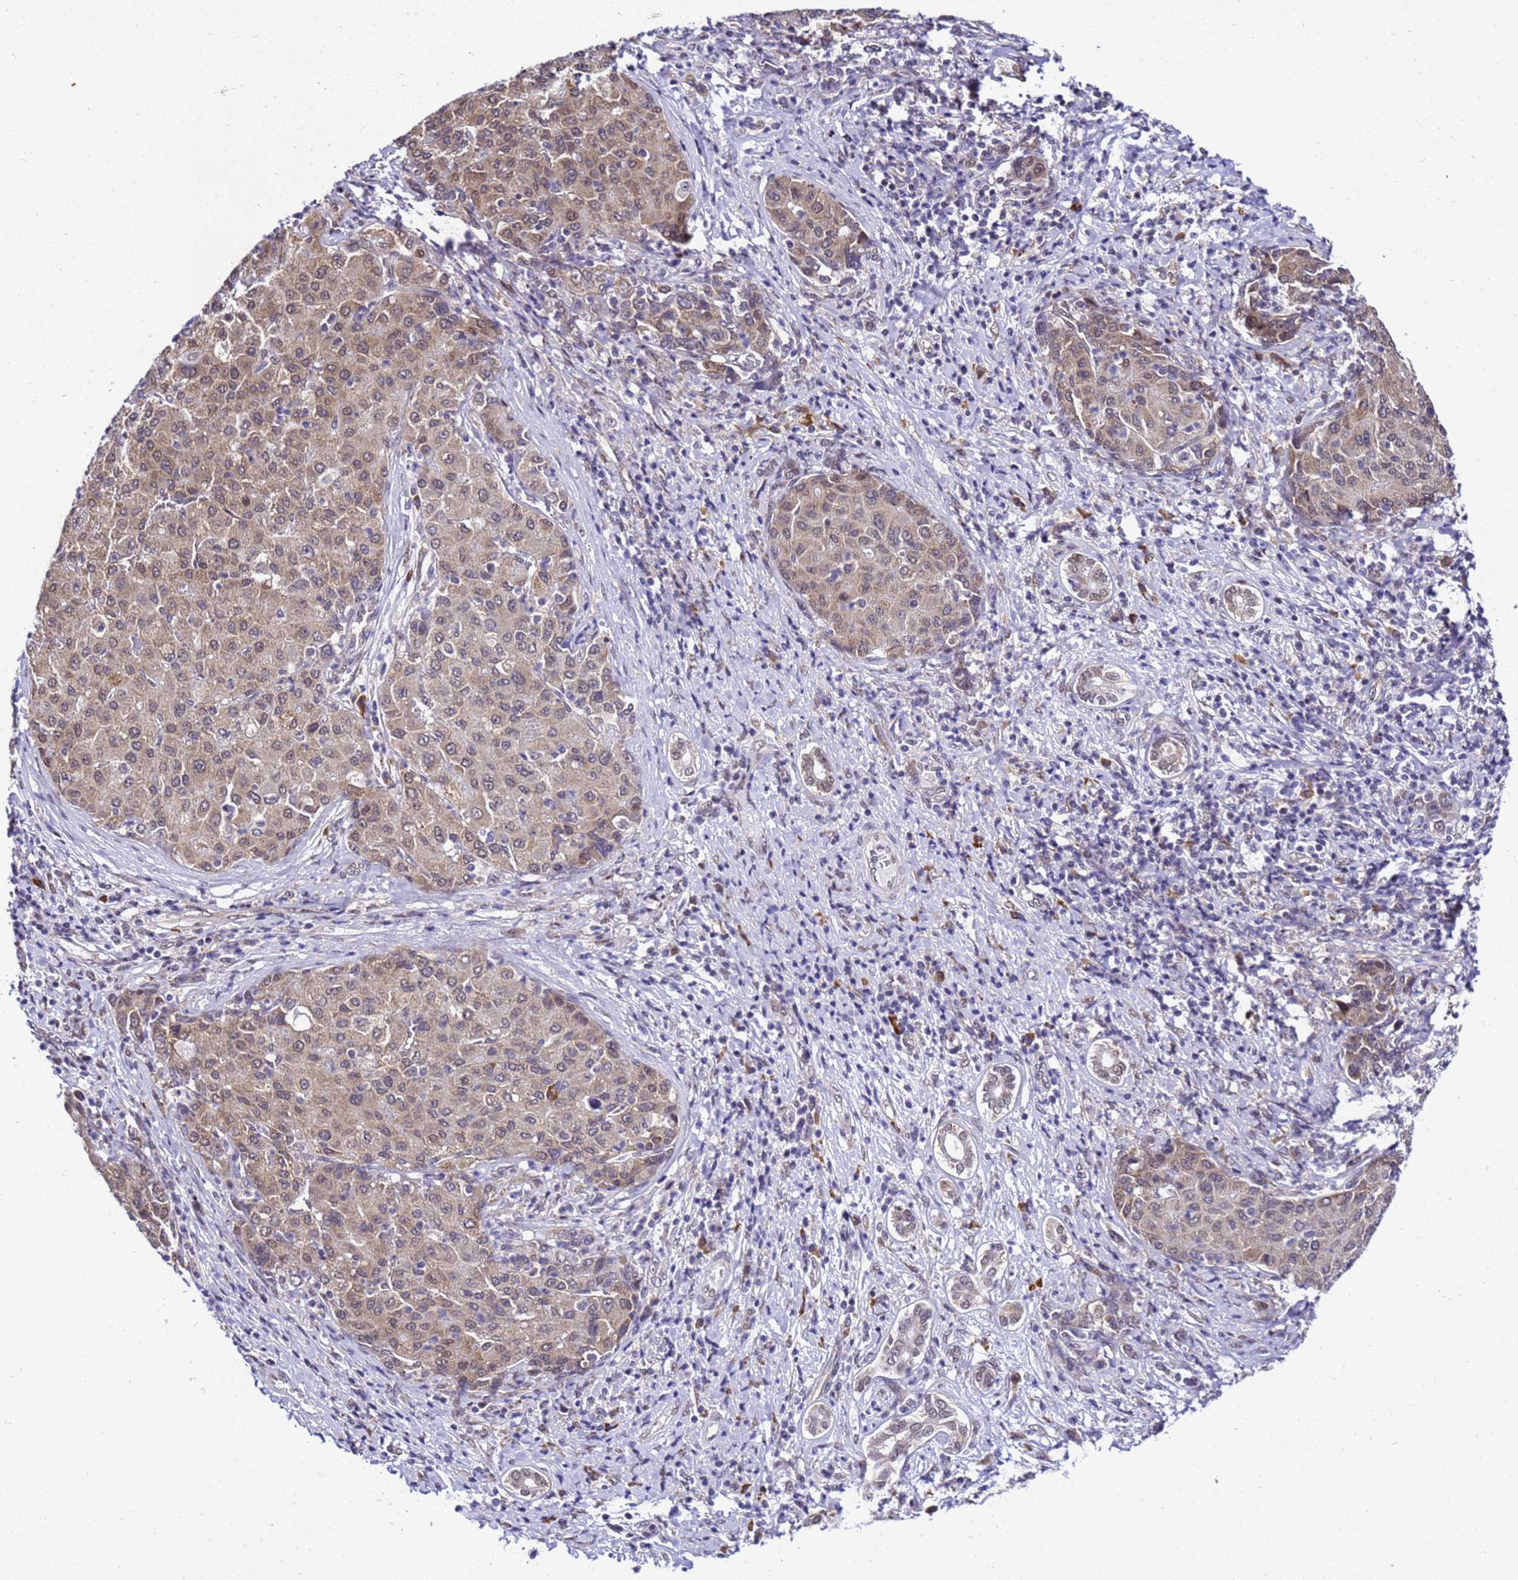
{"staining": {"intensity": "weak", "quantity": "25%-75%", "location": "cytoplasmic/membranous"}, "tissue": "liver cancer", "cell_type": "Tumor cells", "image_type": "cancer", "snomed": [{"axis": "morphology", "description": "Carcinoma, Hepatocellular, NOS"}, {"axis": "topography", "description": "Liver"}], "caption": "Protein expression analysis of liver hepatocellular carcinoma reveals weak cytoplasmic/membranous positivity in approximately 25%-75% of tumor cells.", "gene": "SMN1", "patient": {"sex": "male", "age": 65}}